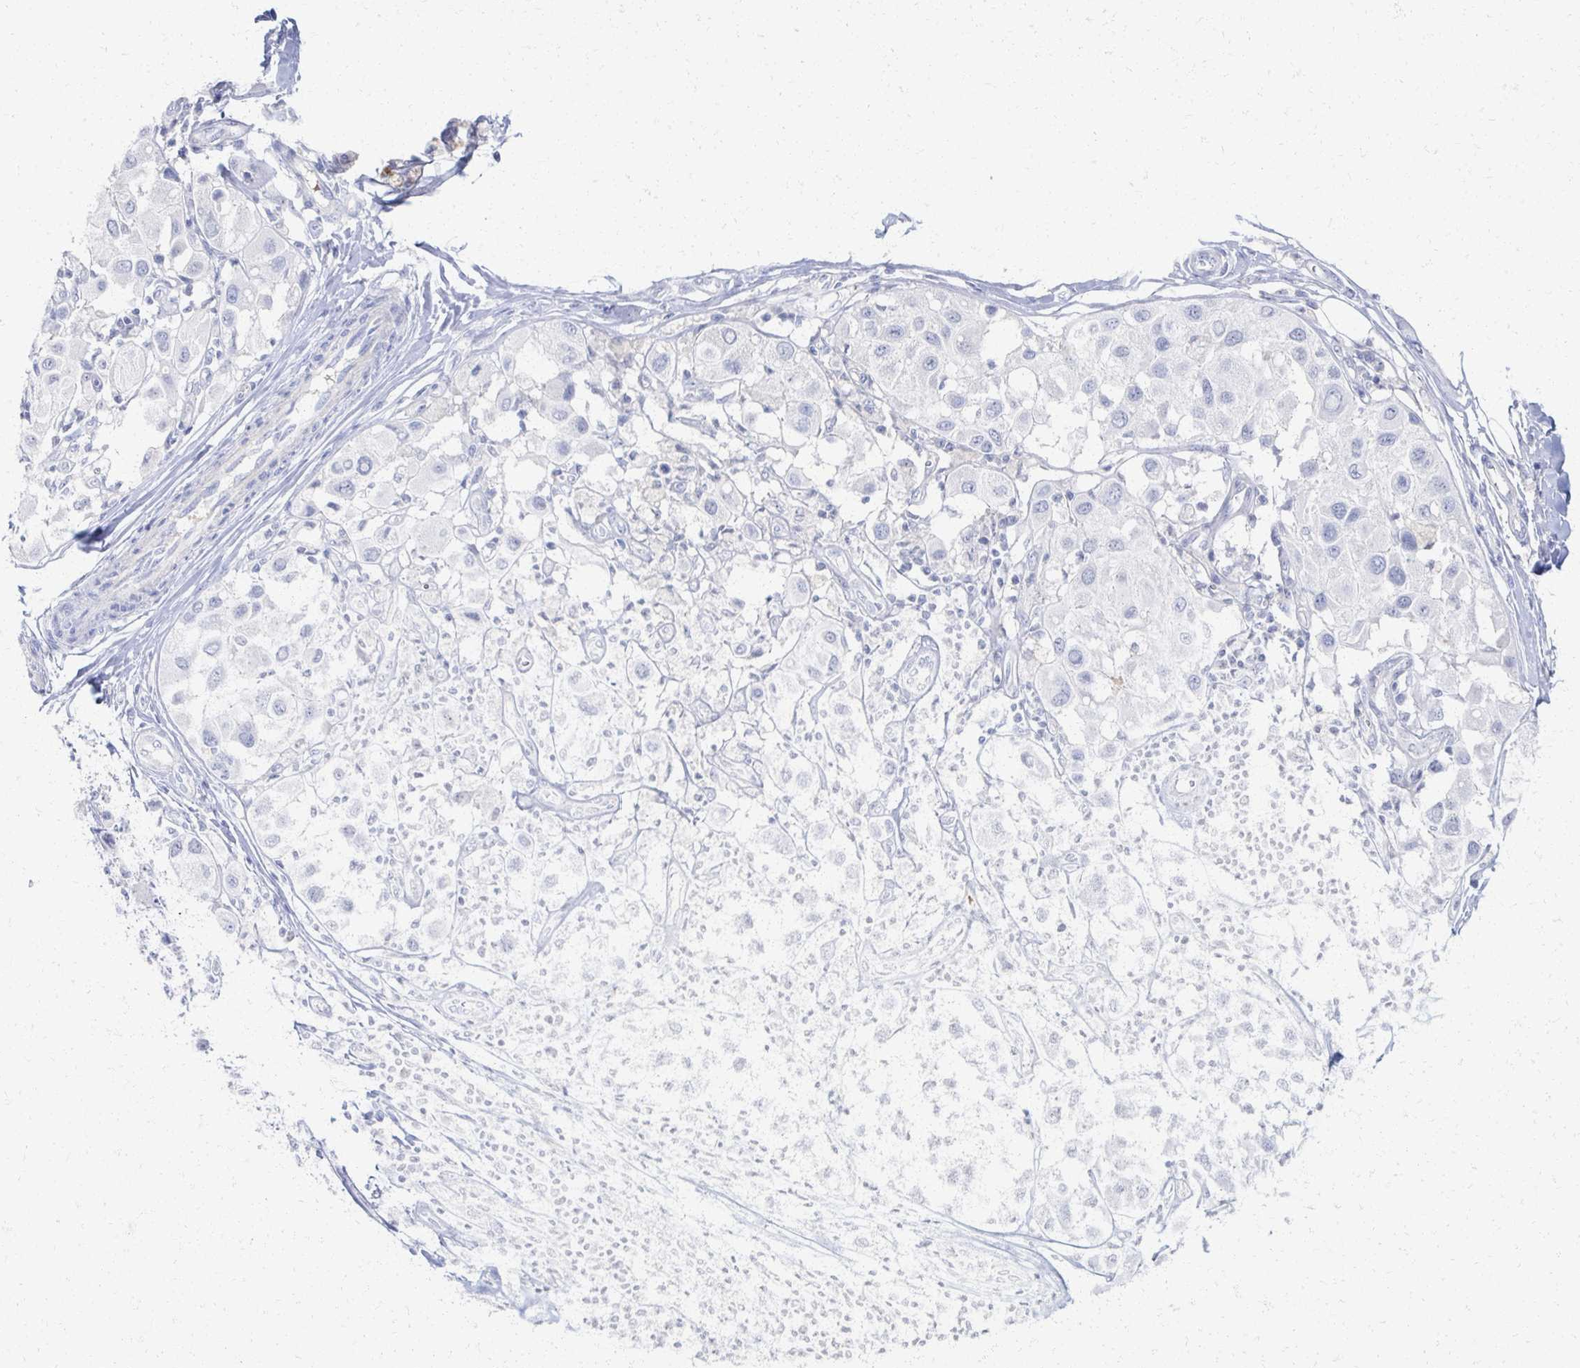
{"staining": {"intensity": "negative", "quantity": "none", "location": "none"}, "tissue": "melanoma", "cell_type": "Tumor cells", "image_type": "cancer", "snomed": [{"axis": "morphology", "description": "Malignant melanoma, Metastatic site"}, {"axis": "topography", "description": "Skin"}], "caption": "Immunohistochemical staining of human malignant melanoma (metastatic site) displays no significant expression in tumor cells.", "gene": "PRR20A", "patient": {"sex": "male", "age": 41}}